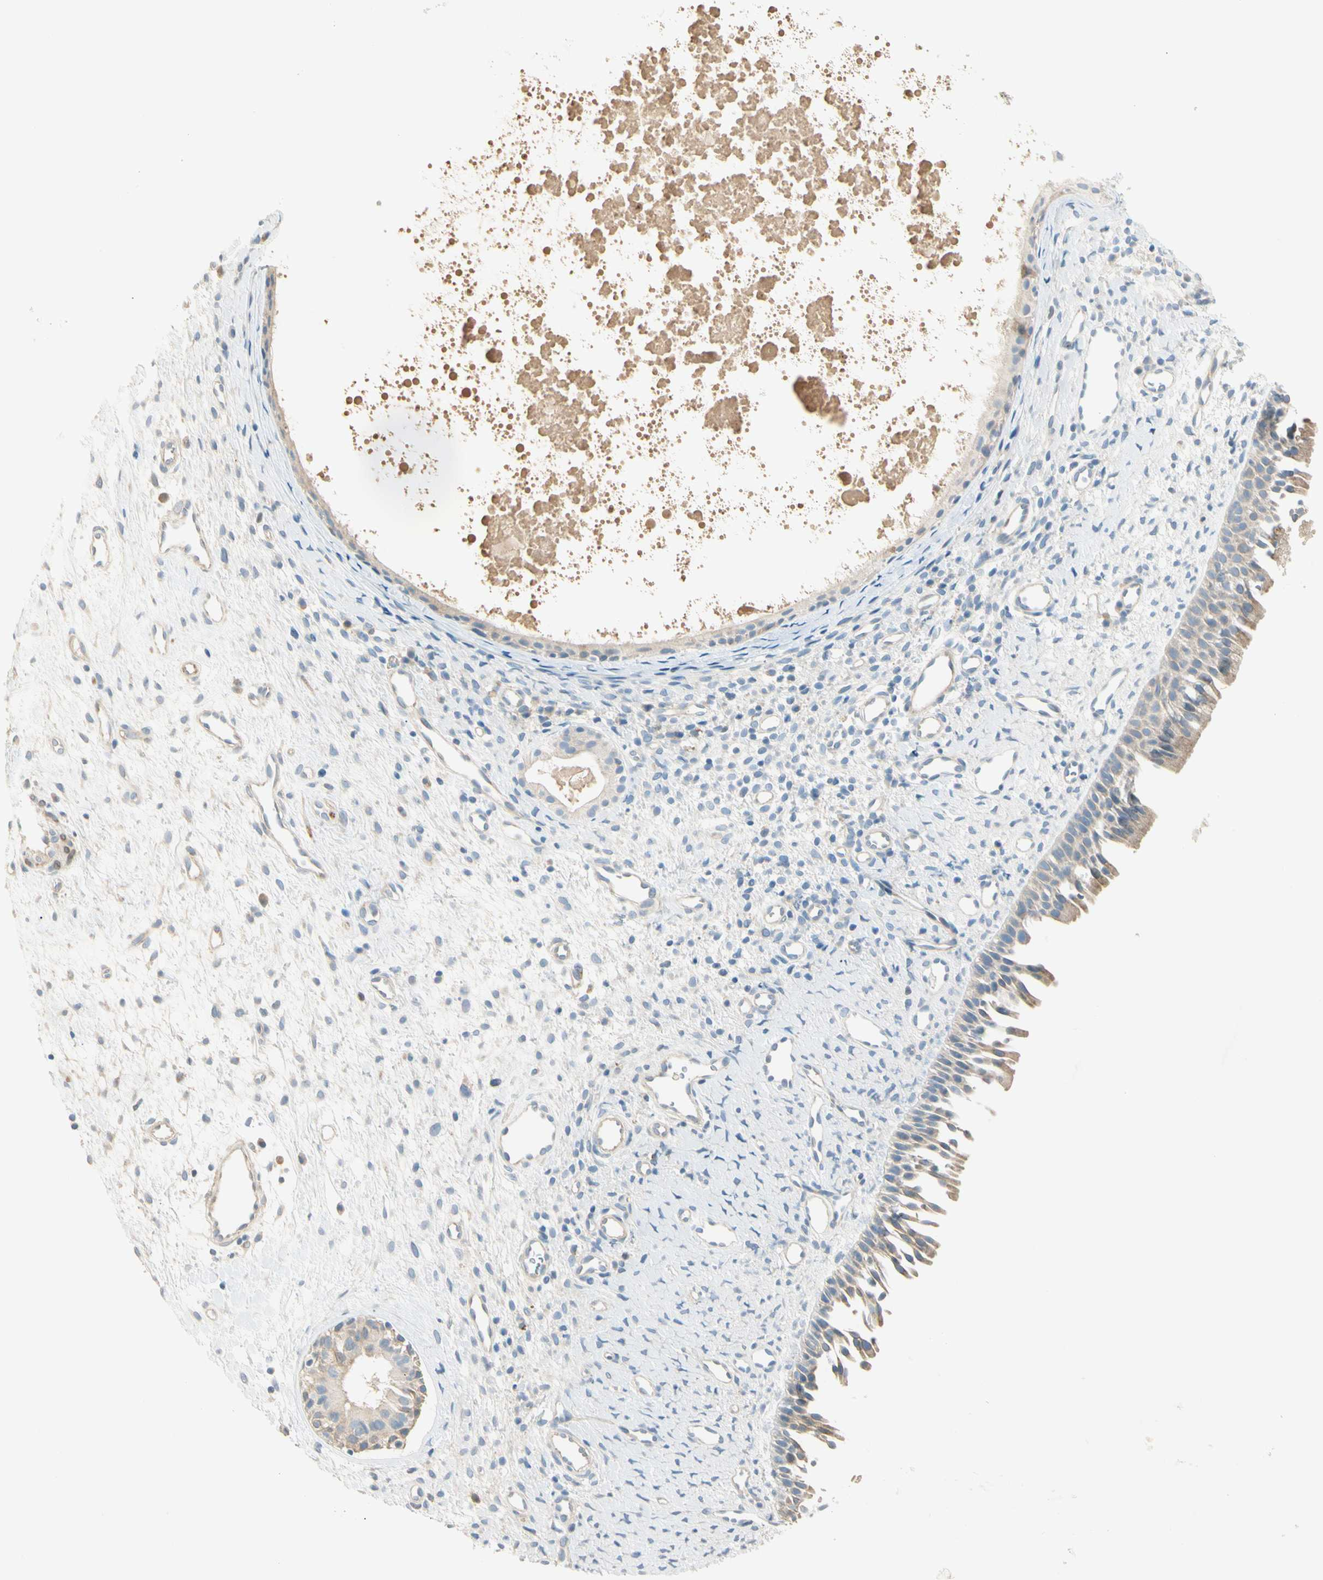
{"staining": {"intensity": "weak", "quantity": "25%-75%", "location": "cytoplasmic/membranous"}, "tissue": "nasopharynx", "cell_type": "Respiratory epithelial cells", "image_type": "normal", "snomed": [{"axis": "morphology", "description": "Normal tissue, NOS"}, {"axis": "topography", "description": "Nasopharynx"}], "caption": "Immunohistochemical staining of normal nasopharynx demonstrates weak cytoplasmic/membranous protein staining in approximately 25%-75% of respiratory epithelial cells. Using DAB (3,3'-diaminobenzidine) (brown) and hematoxylin (blue) stains, captured at high magnification using brightfield microscopy.", "gene": "ADGRA3", "patient": {"sex": "male", "age": 22}}